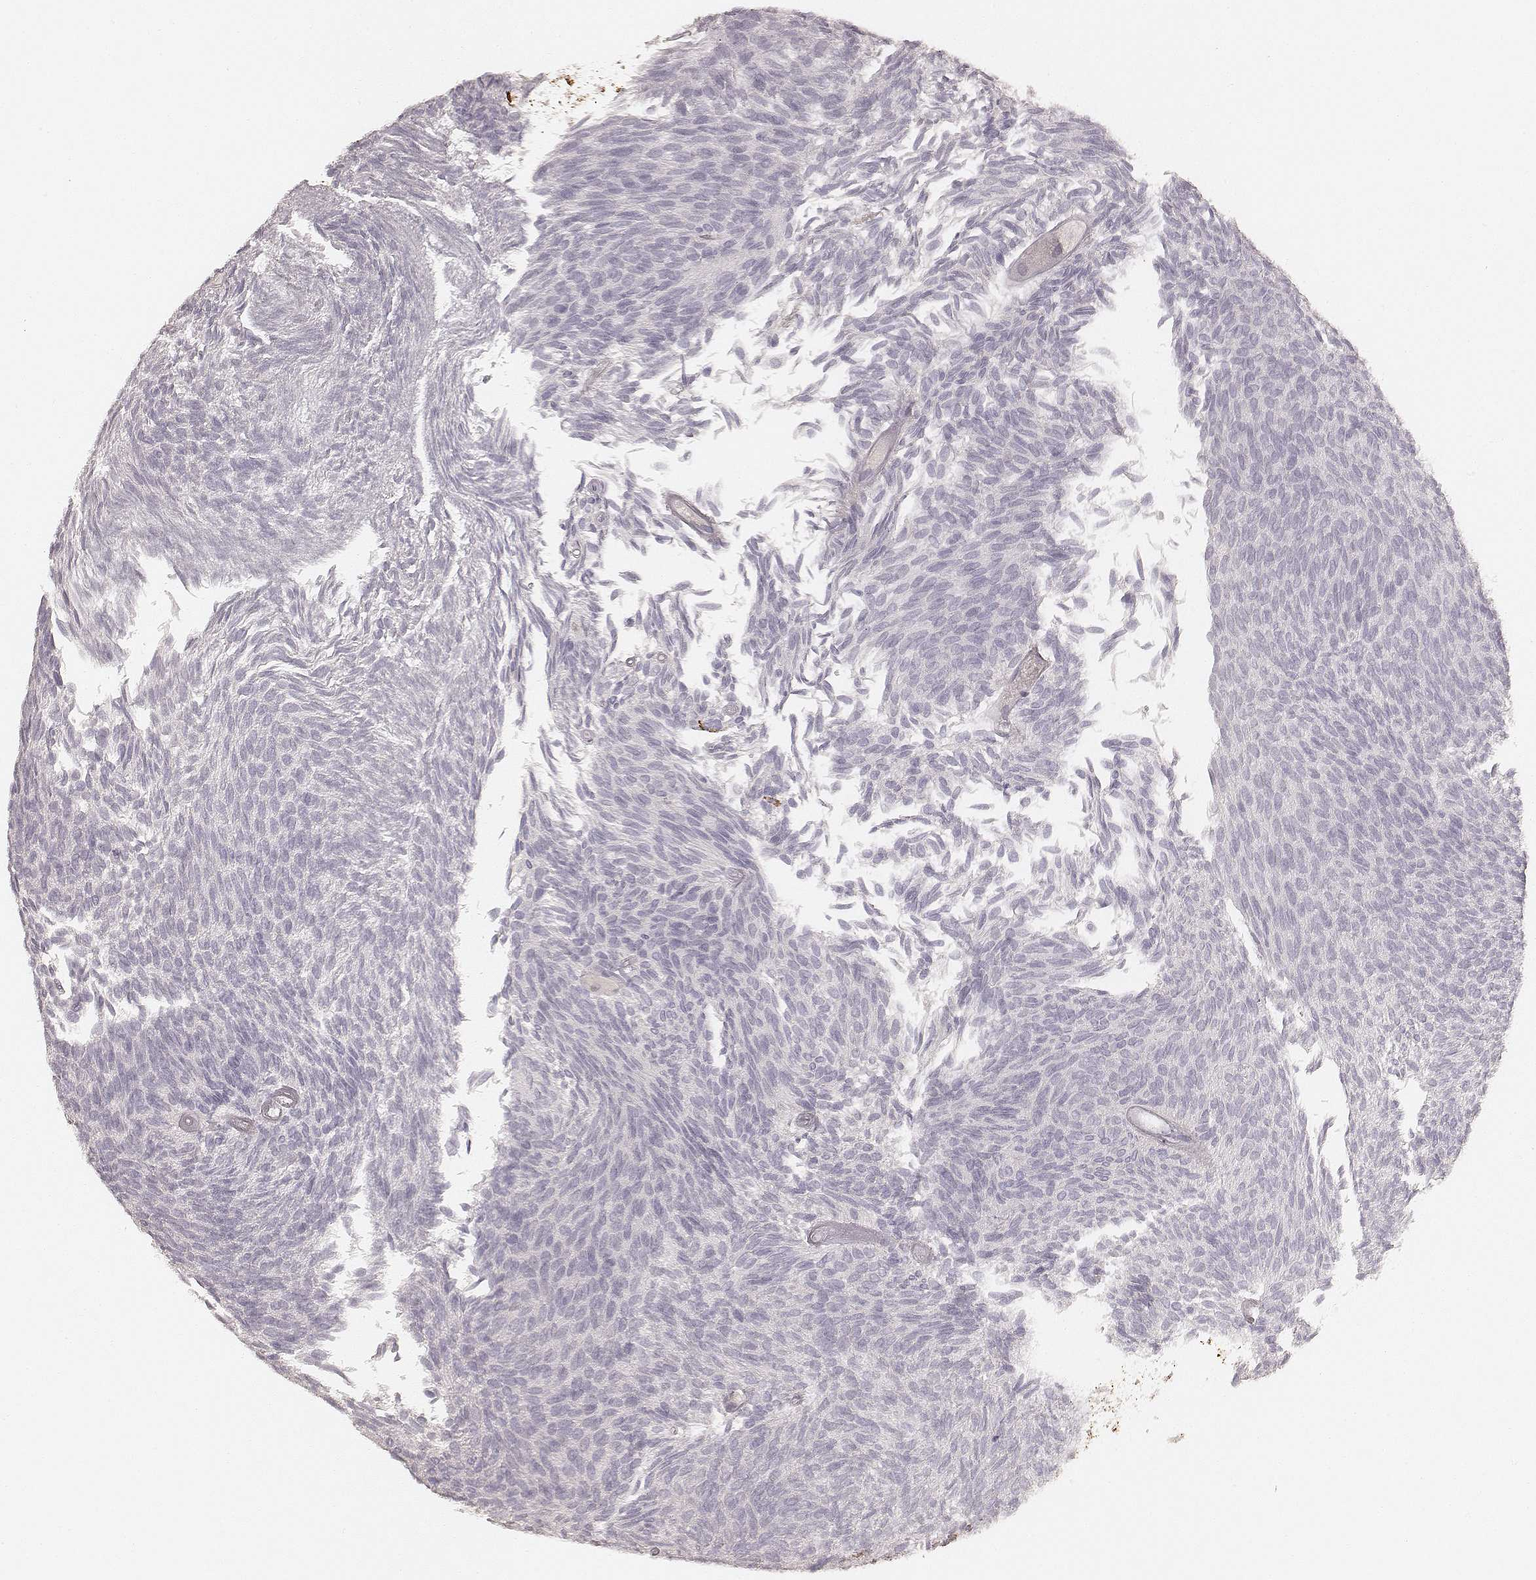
{"staining": {"intensity": "negative", "quantity": "none", "location": "none"}, "tissue": "urothelial cancer", "cell_type": "Tumor cells", "image_type": "cancer", "snomed": [{"axis": "morphology", "description": "Urothelial carcinoma, Low grade"}, {"axis": "topography", "description": "Urinary bladder"}], "caption": "Human urothelial cancer stained for a protein using immunohistochemistry (IHC) exhibits no staining in tumor cells.", "gene": "CS", "patient": {"sex": "male", "age": 77}}